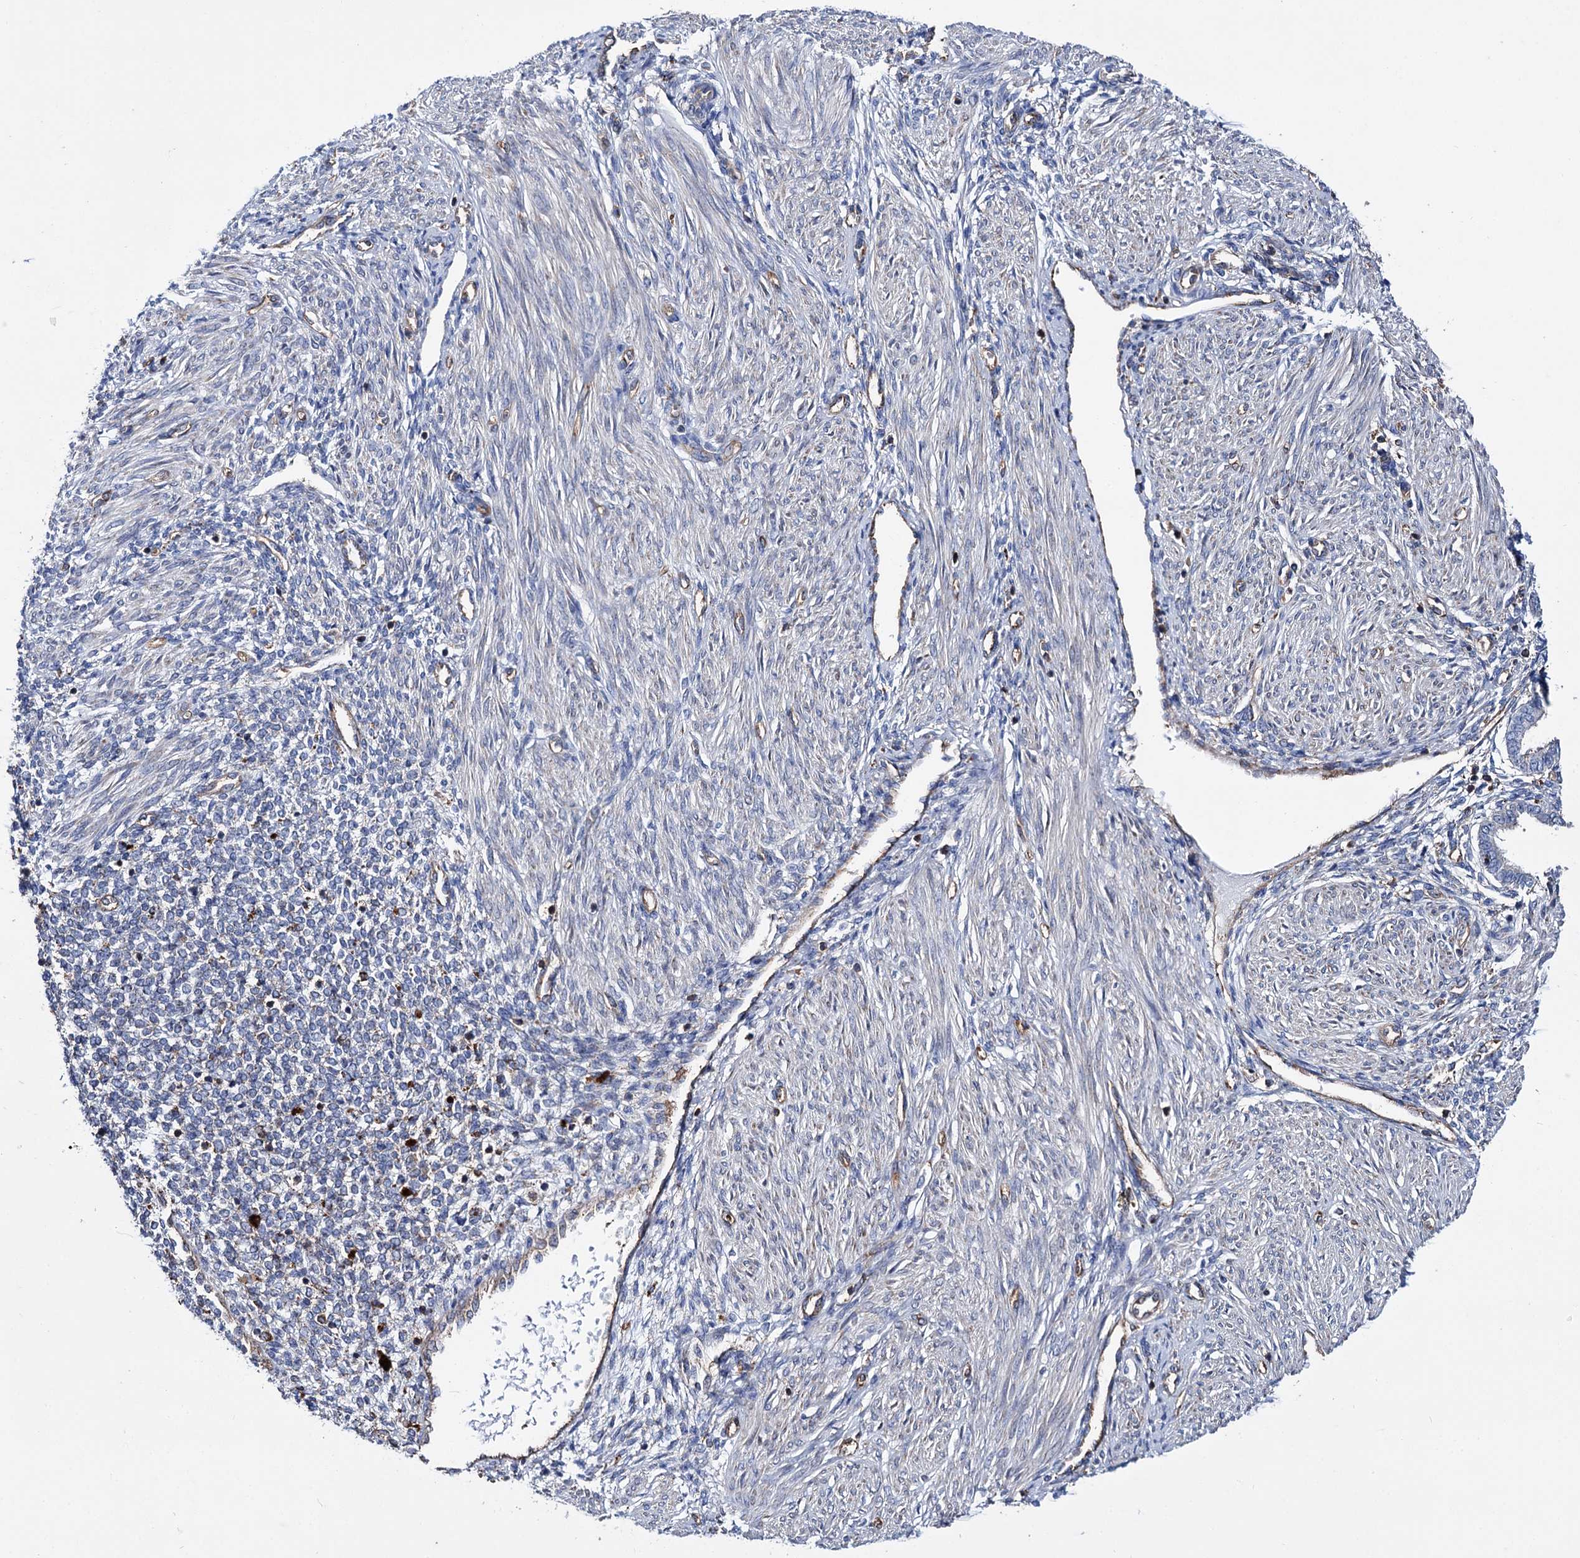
{"staining": {"intensity": "negative", "quantity": "none", "location": "none"}, "tissue": "endometrium", "cell_type": "Cells in endometrial stroma", "image_type": "normal", "snomed": [{"axis": "morphology", "description": "Normal tissue, NOS"}, {"axis": "topography", "description": "Endometrium"}], "caption": "An immunohistochemistry micrograph of normal endometrium is shown. There is no staining in cells in endometrial stroma of endometrium.", "gene": "SCPEP1", "patient": {"sex": "female", "age": 53}}